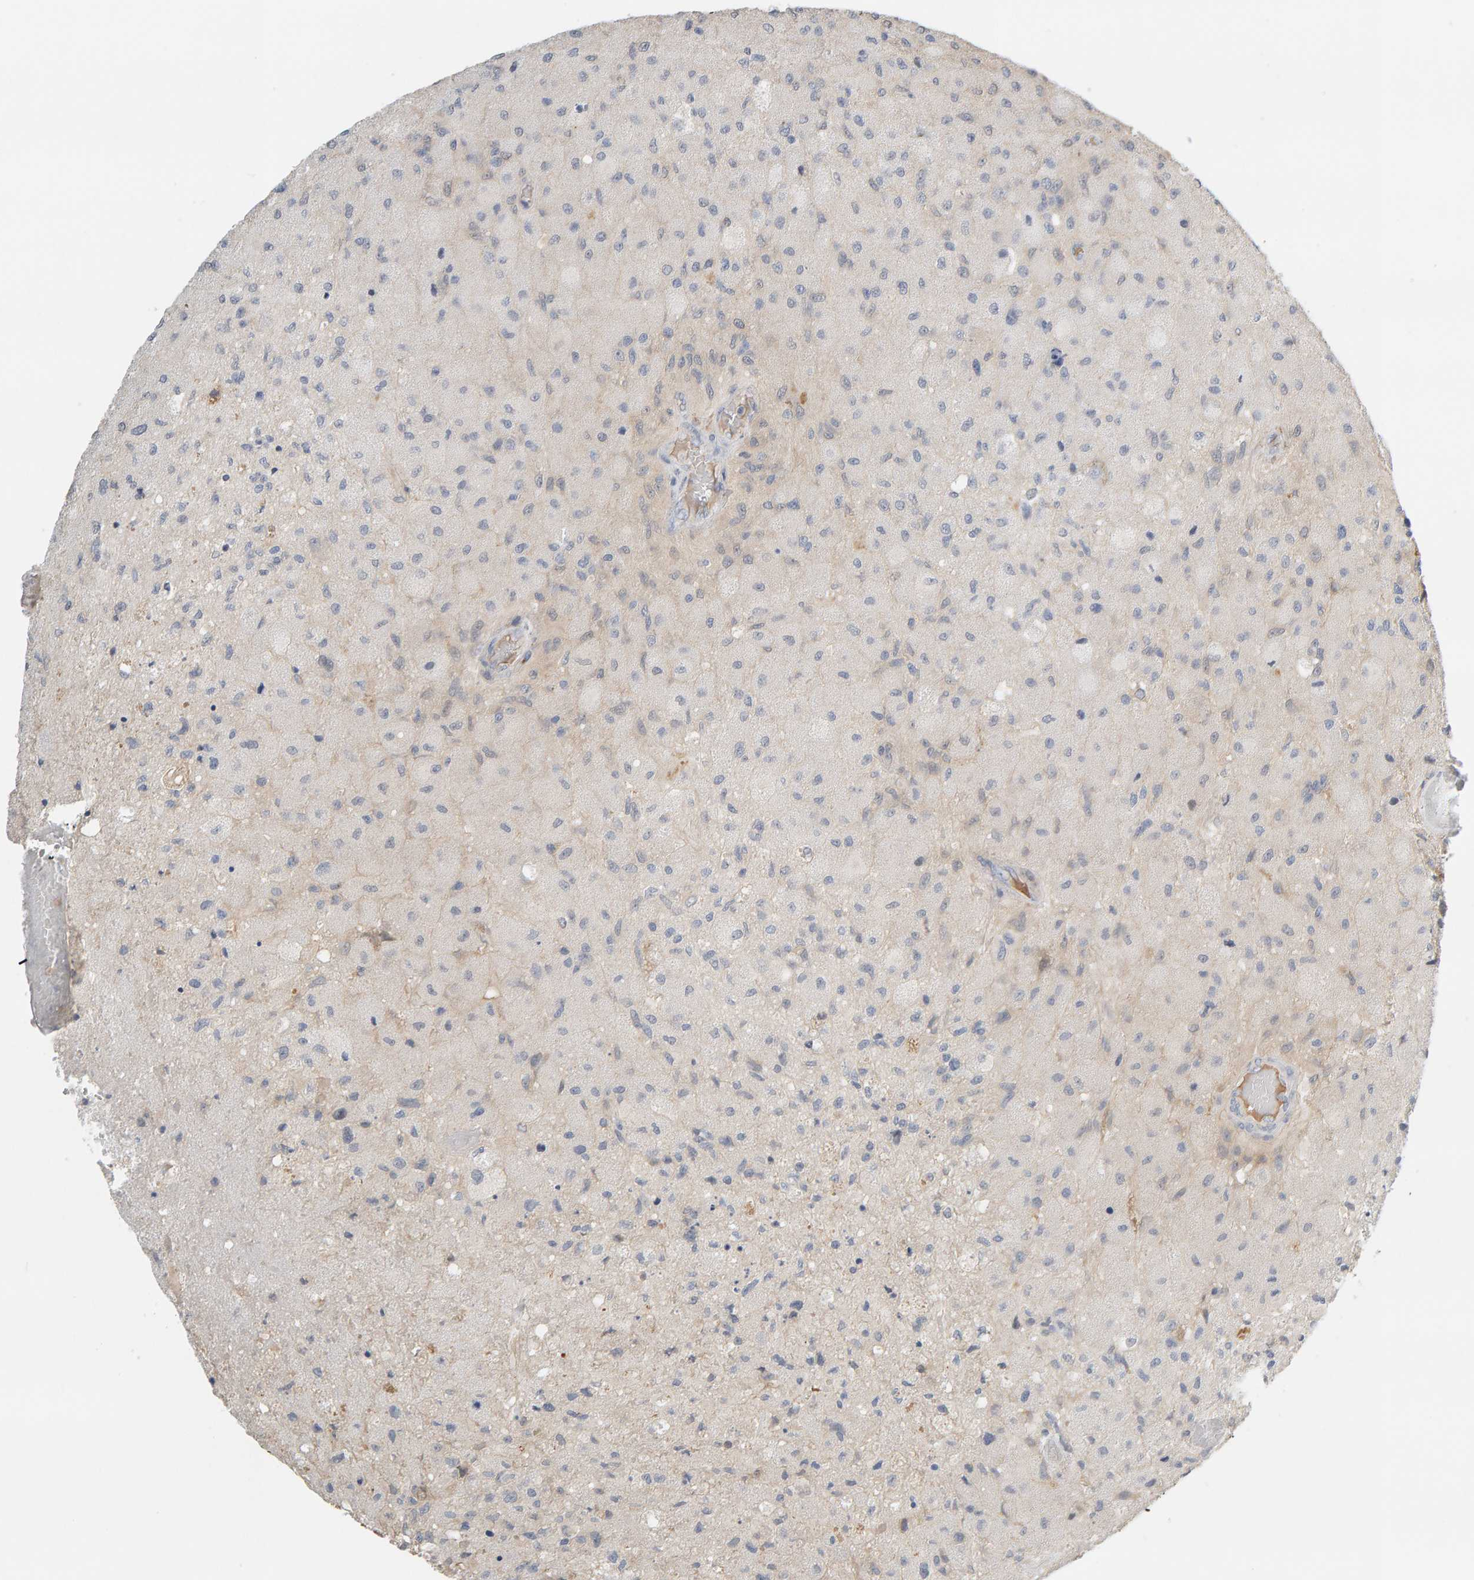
{"staining": {"intensity": "negative", "quantity": "none", "location": "none"}, "tissue": "glioma", "cell_type": "Tumor cells", "image_type": "cancer", "snomed": [{"axis": "morphology", "description": "Normal tissue, NOS"}, {"axis": "morphology", "description": "Glioma, malignant, High grade"}, {"axis": "topography", "description": "Cerebral cortex"}], "caption": "Immunohistochemical staining of human glioma displays no significant staining in tumor cells.", "gene": "GFUS", "patient": {"sex": "male", "age": 77}}